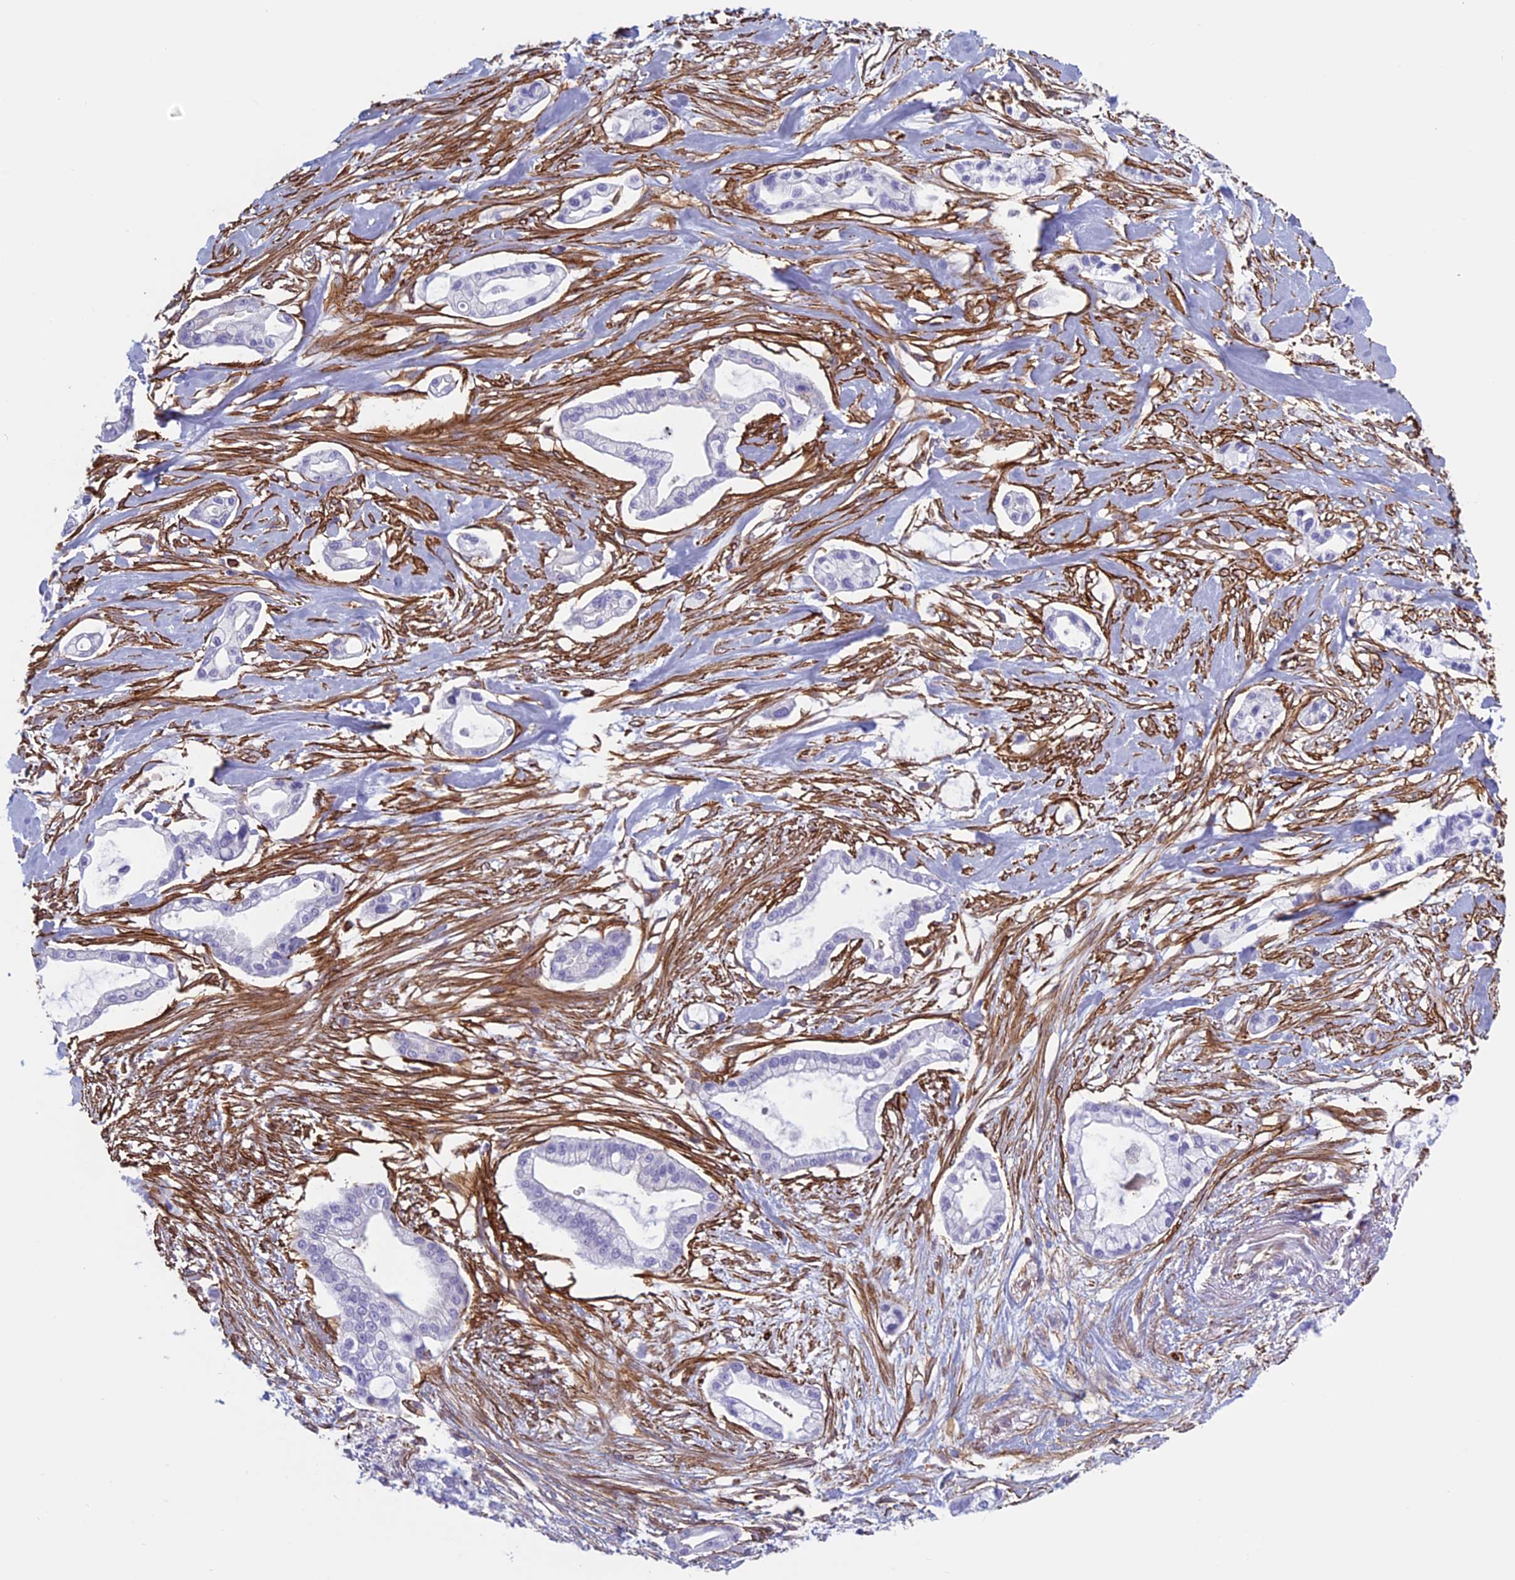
{"staining": {"intensity": "negative", "quantity": "none", "location": "none"}, "tissue": "pancreatic cancer", "cell_type": "Tumor cells", "image_type": "cancer", "snomed": [{"axis": "morphology", "description": "Adenocarcinoma, NOS"}, {"axis": "topography", "description": "Pancreas"}], "caption": "Protein analysis of pancreatic cancer (adenocarcinoma) shows no significant expression in tumor cells. (Immunohistochemistry, brightfield microscopy, high magnification).", "gene": "ANGPTL2", "patient": {"sex": "male", "age": 68}}